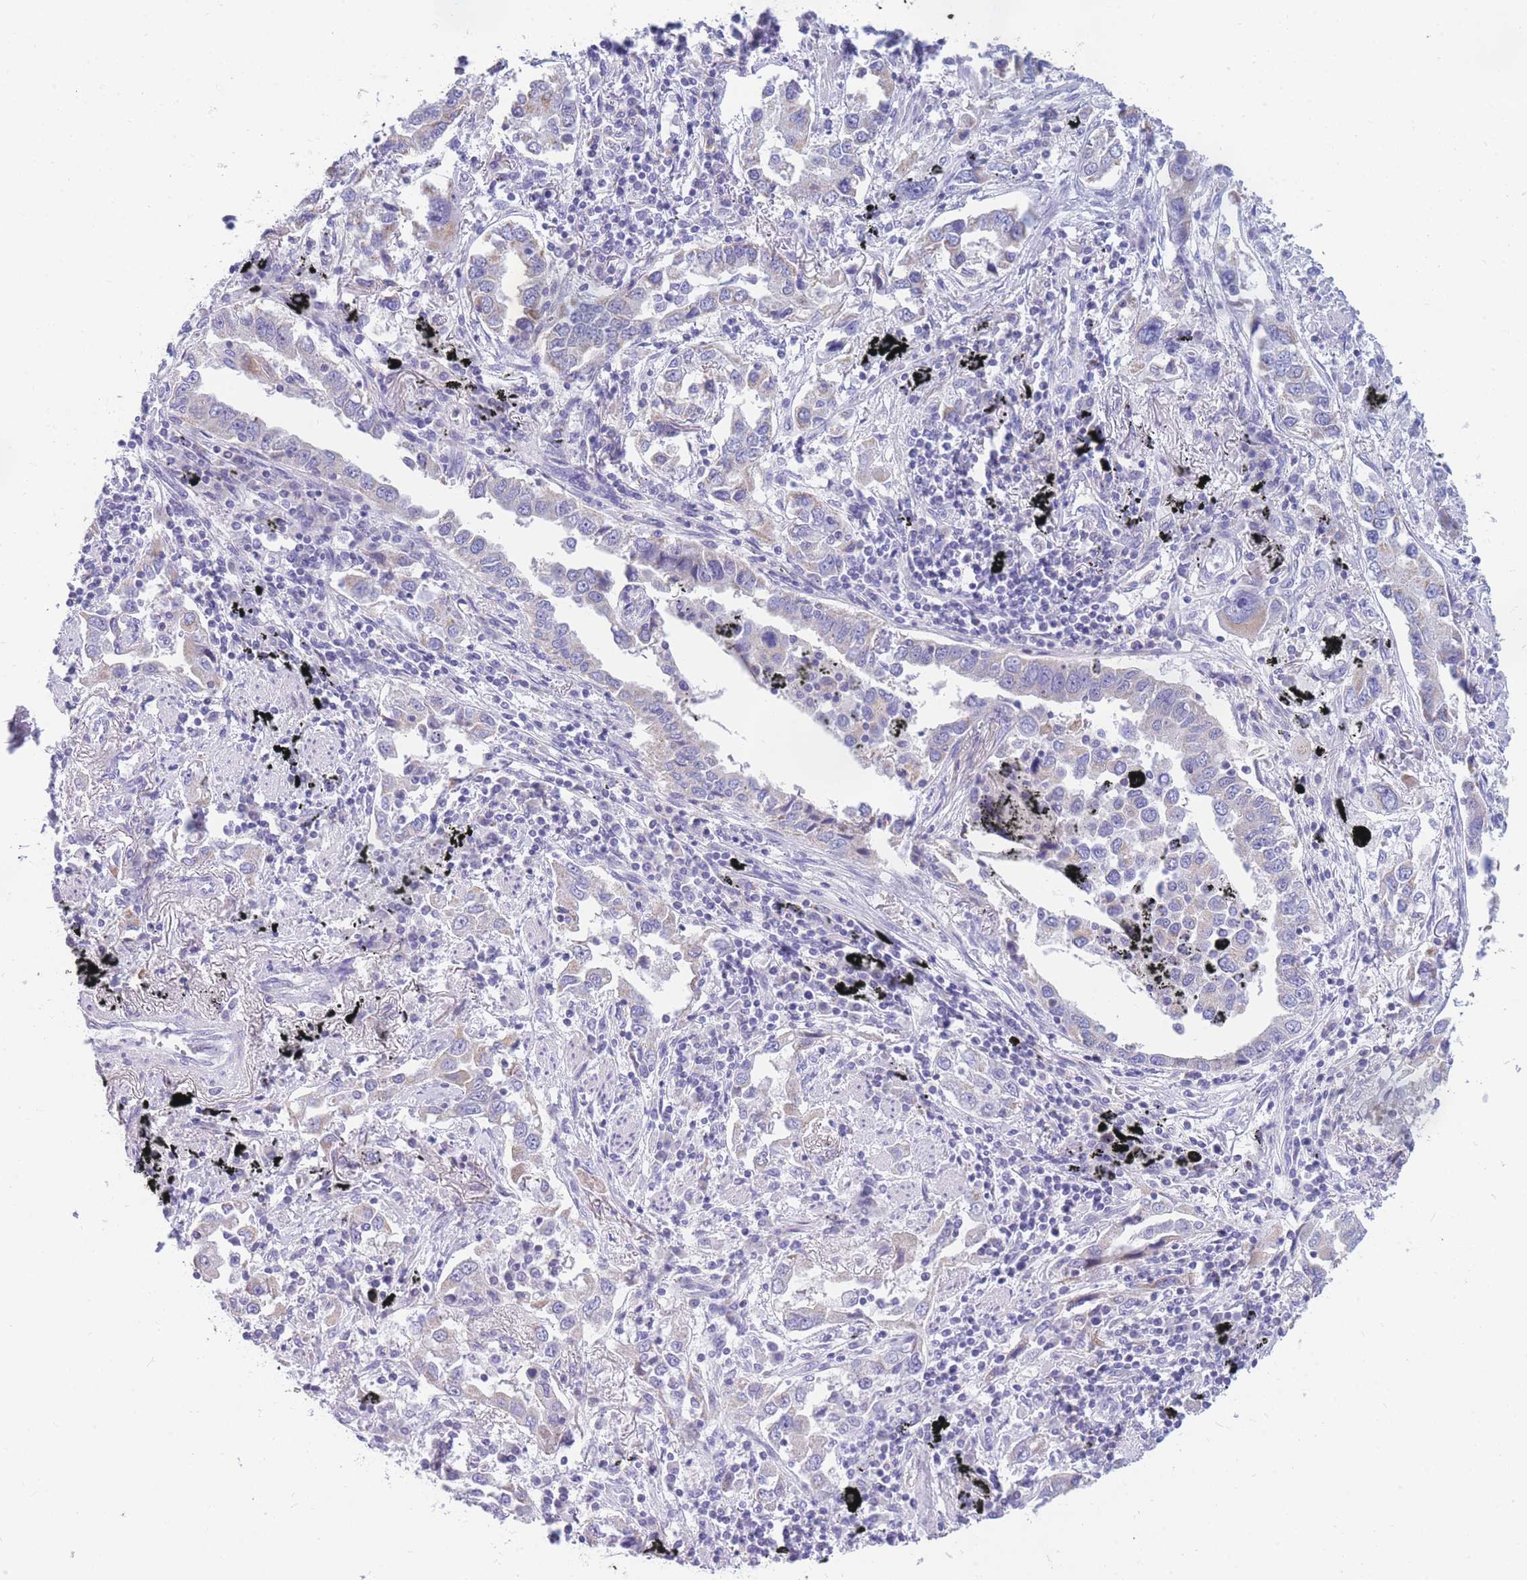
{"staining": {"intensity": "negative", "quantity": "none", "location": "none"}, "tissue": "lung cancer", "cell_type": "Tumor cells", "image_type": "cancer", "snomed": [{"axis": "morphology", "description": "Adenocarcinoma, NOS"}, {"axis": "topography", "description": "Lung"}], "caption": "Tumor cells show no significant protein expression in lung adenocarcinoma.", "gene": "DHRS11", "patient": {"sex": "male", "age": 67}}